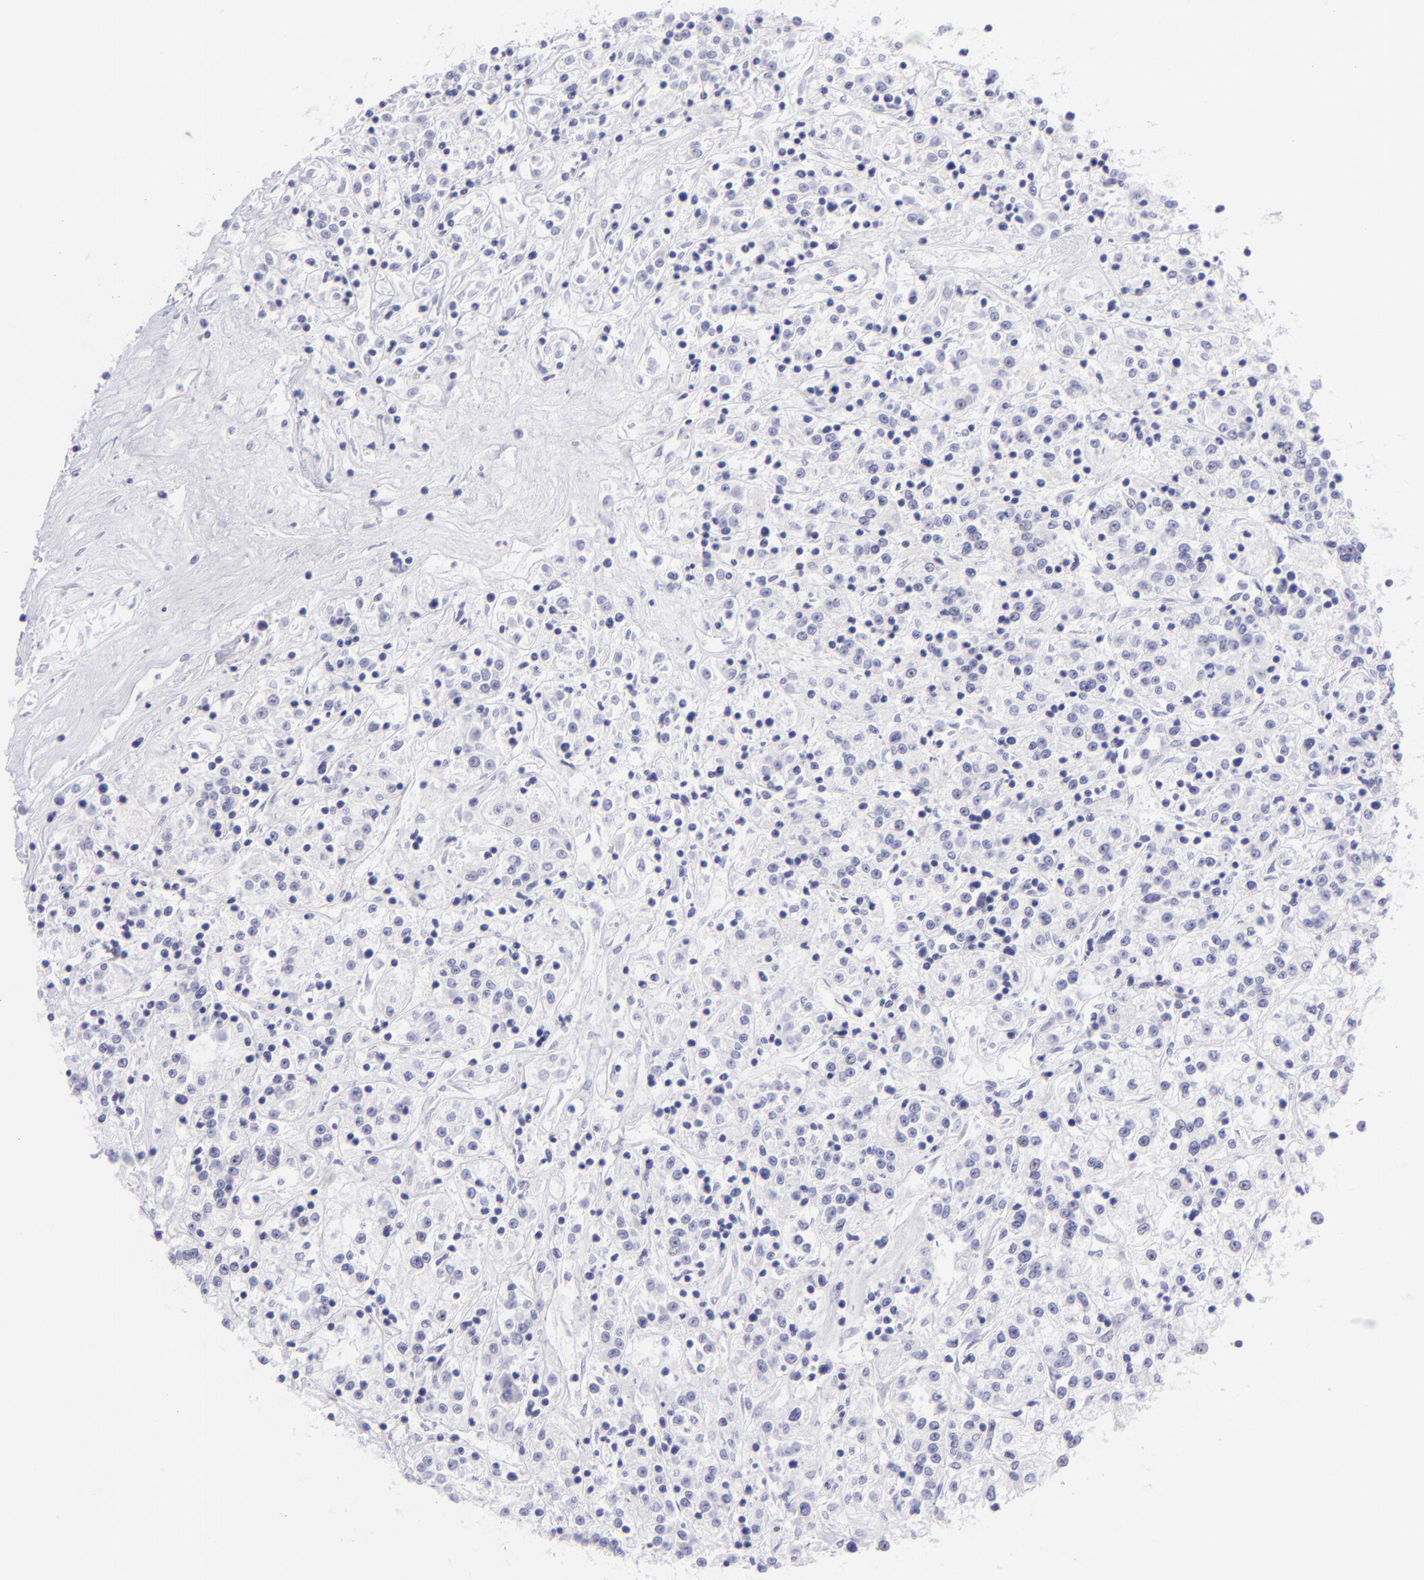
{"staining": {"intensity": "negative", "quantity": "none", "location": "none"}, "tissue": "renal cancer", "cell_type": "Tumor cells", "image_type": "cancer", "snomed": [{"axis": "morphology", "description": "Adenocarcinoma, NOS"}, {"axis": "topography", "description": "Kidney"}], "caption": "Renal cancer was stained to show a protein in brown. There is no significant staining in tumor cells. (DAB immunohistochemistry, high magnification).", "gene": "SLC1A3", "patient": {"sex": "female", "age": 76}}